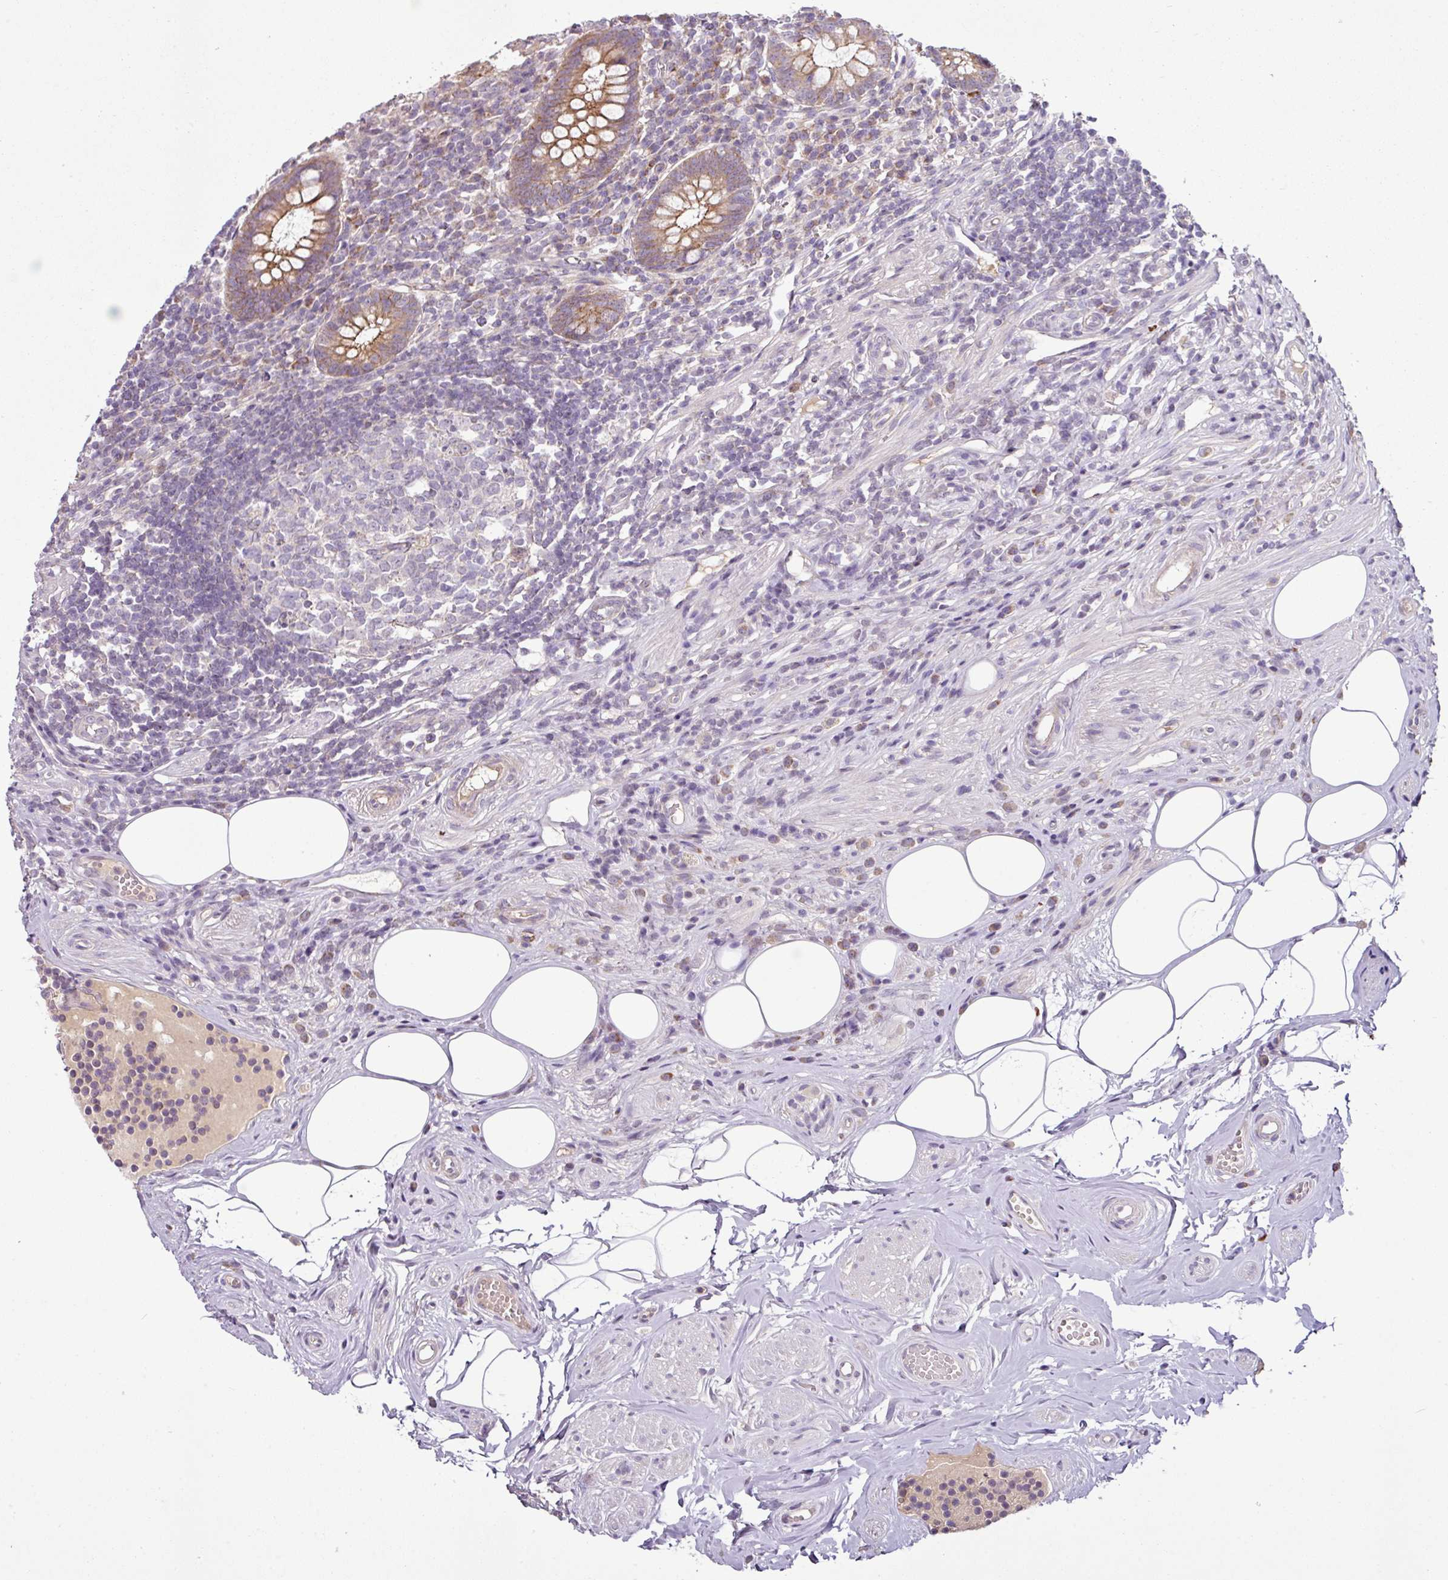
{"staining": {"intensity": "moderate", "quantity": ">75%", "location": "cytoplasmic/membranous"}, "tissue": "appendix", "cell_type": "Glandular cells", "image_type": "normal", "snomed": [{"axis": "morphology", "description": "Normal tissue, NOS"}, {"axis": "topography", "description": "Appendix"}], "caption": "Protein analysis of unremarkable appendix reveals moderate cytoplasmic/membranous staining in about >75% of glandular cells. (DAB IHC with brightfield microscopy, high magnification).", "gene": "GAN", "patient": {"sex": "female", "age": 56}}